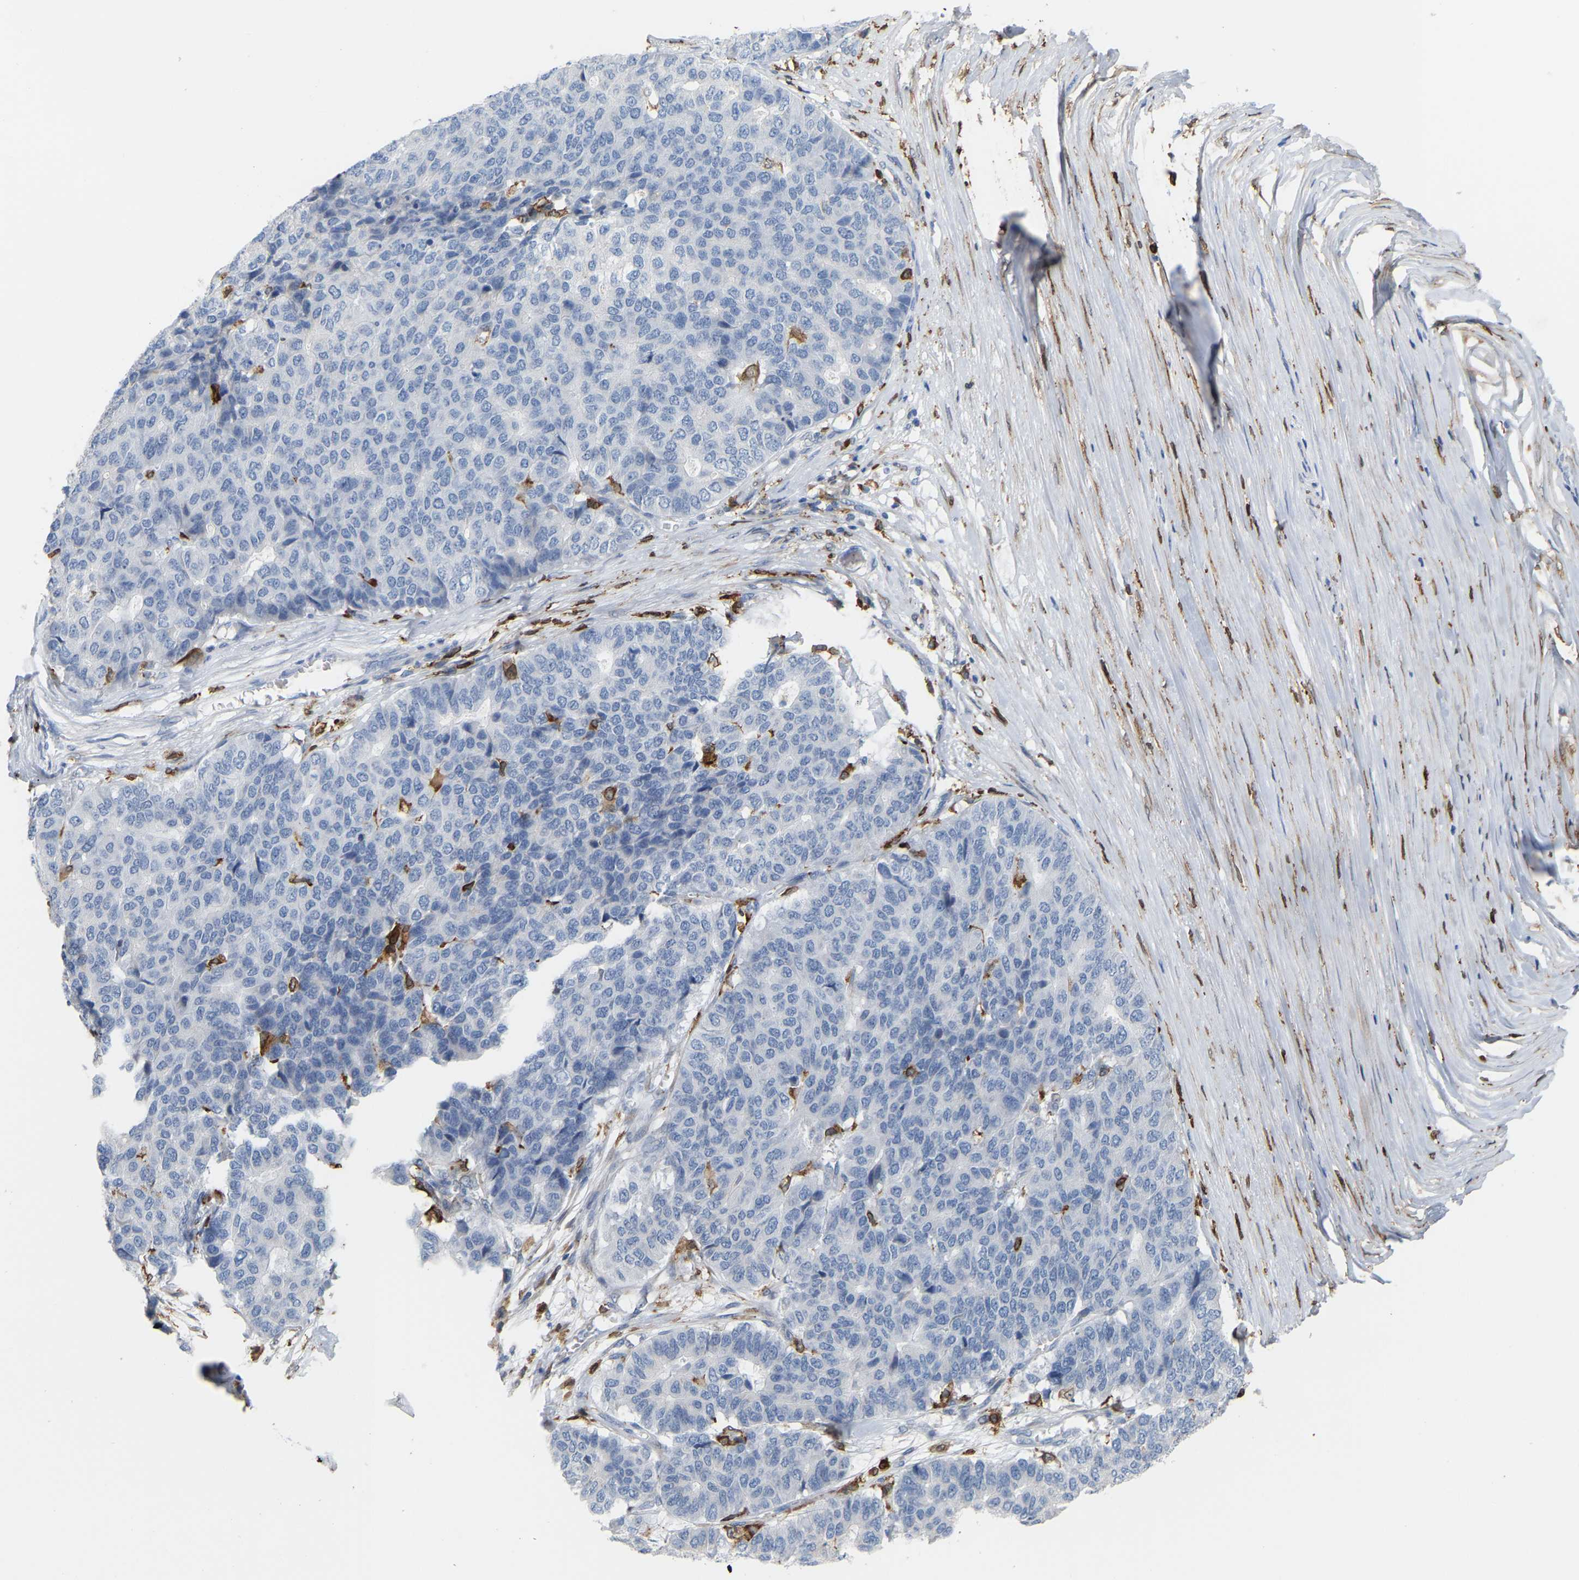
{"staining": {"intensity": "negative", "quantity": "none", "location": "none"}, "tissue": "pancreatic cancer", "cell_type": "Tumor cells", "image_type": "cancer", "snomed": [{"axis": "morphology", "description": "Adenocarcinoma, NOS"}, {"axis": "topography", "description": "Pancreas"}], "caption": "IHC image of human adenocarcinoma (pancreatic) stained for a protein (brown), which shows no staining in tumor cells.", "gene": "PTGS1", "patient": {"sex": "male", "age": 50}}